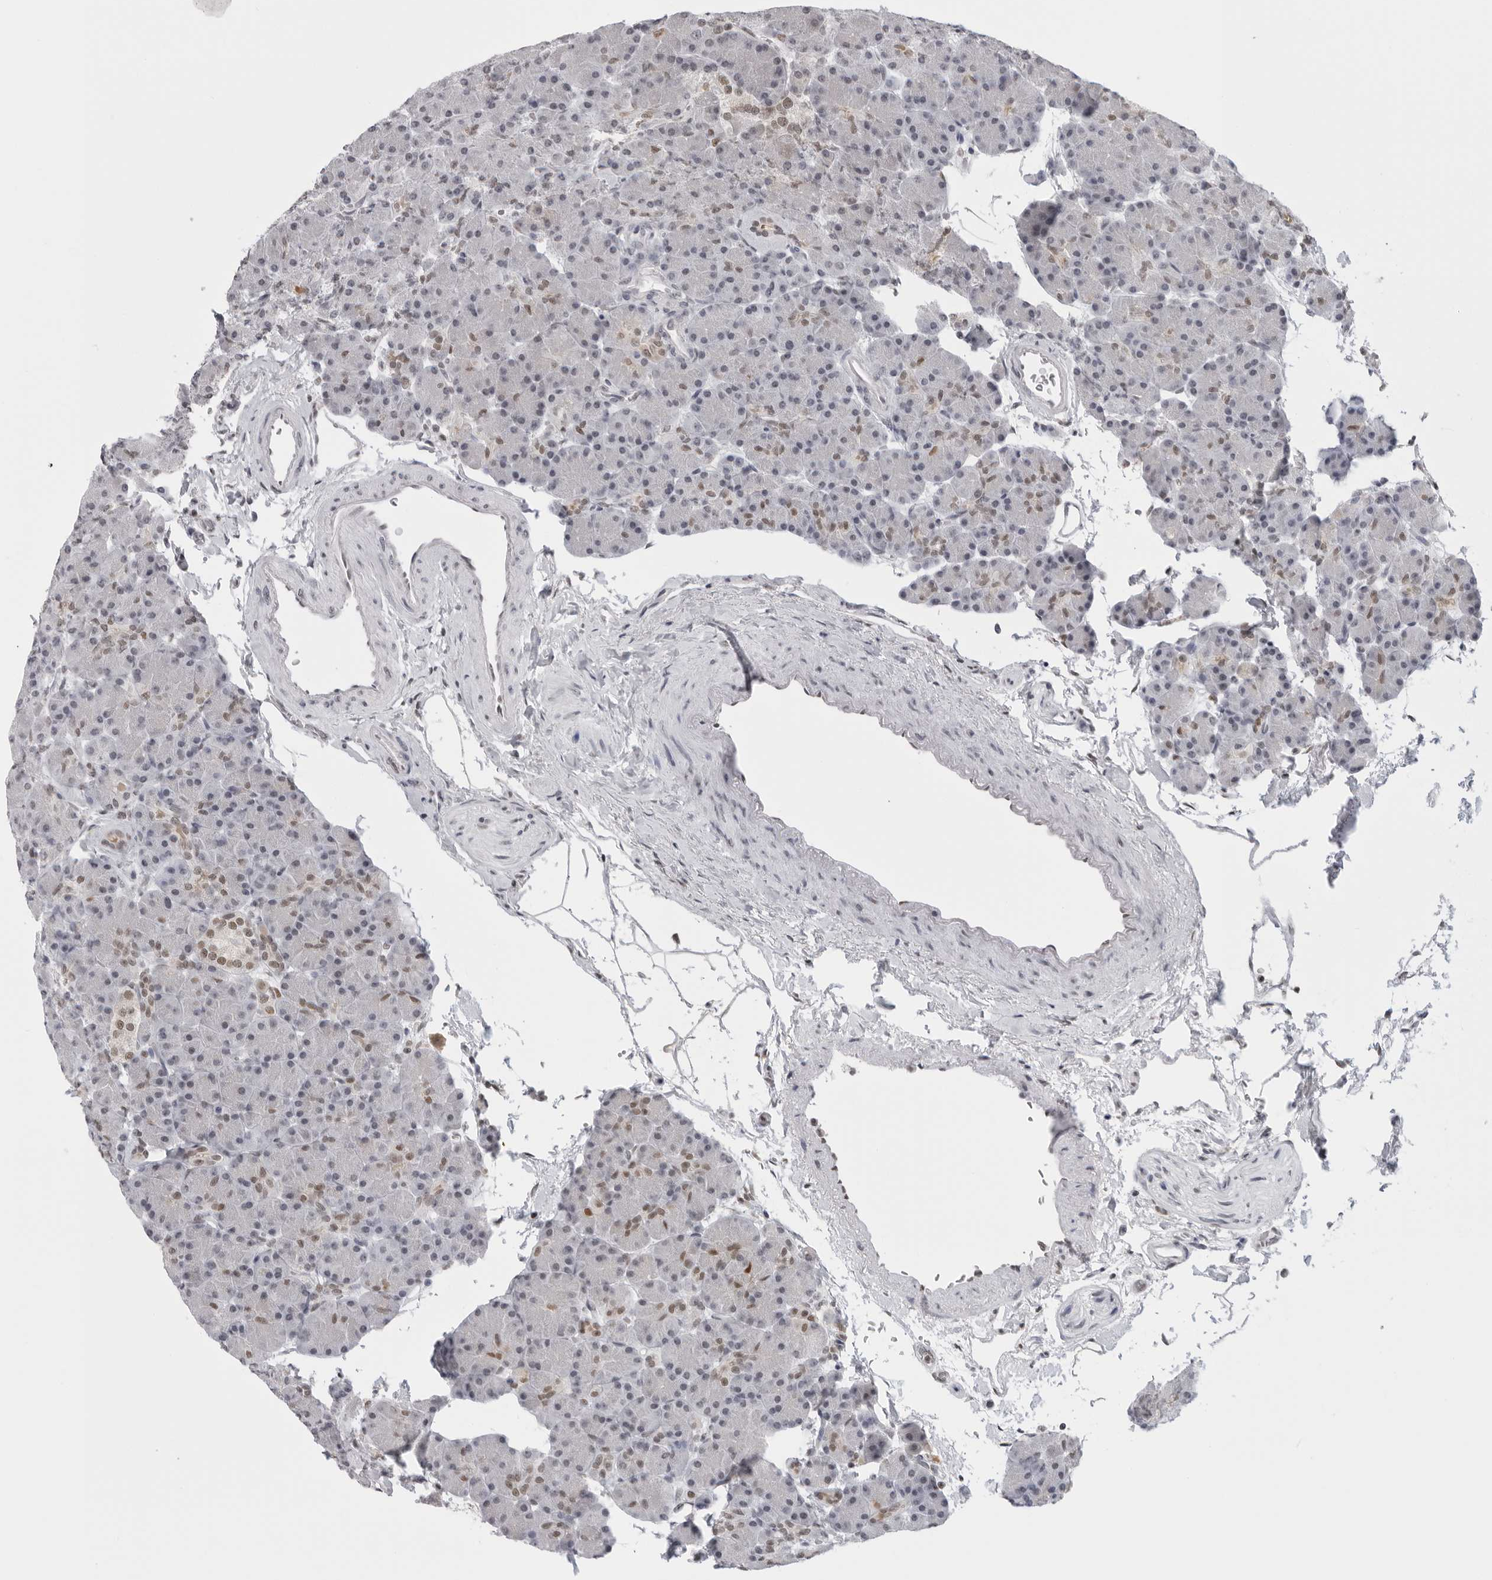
{"staining": {"intensity": "moderate", "quantity": "25%-75%", "location": "nuclear"}, "tissue": "pancreas", "cell_type": "Exocrine glandular cells", "image_type": "normal", "snomed": [{"axis": "morphology", "description": "Normal tissue, NOS"}, {"axis": "topography", "description": "Pancreas"}], "caption": "Pancreas stained with DAB (3,3'-diaminobenzidine) immunohistochemistry (IHC) displays medium levels of moderate nuclear expression in approximately 25%-75% of exocrine glandular cells.", "gene": "RPA2", "patient": {"sex": "female", "age": 43}}